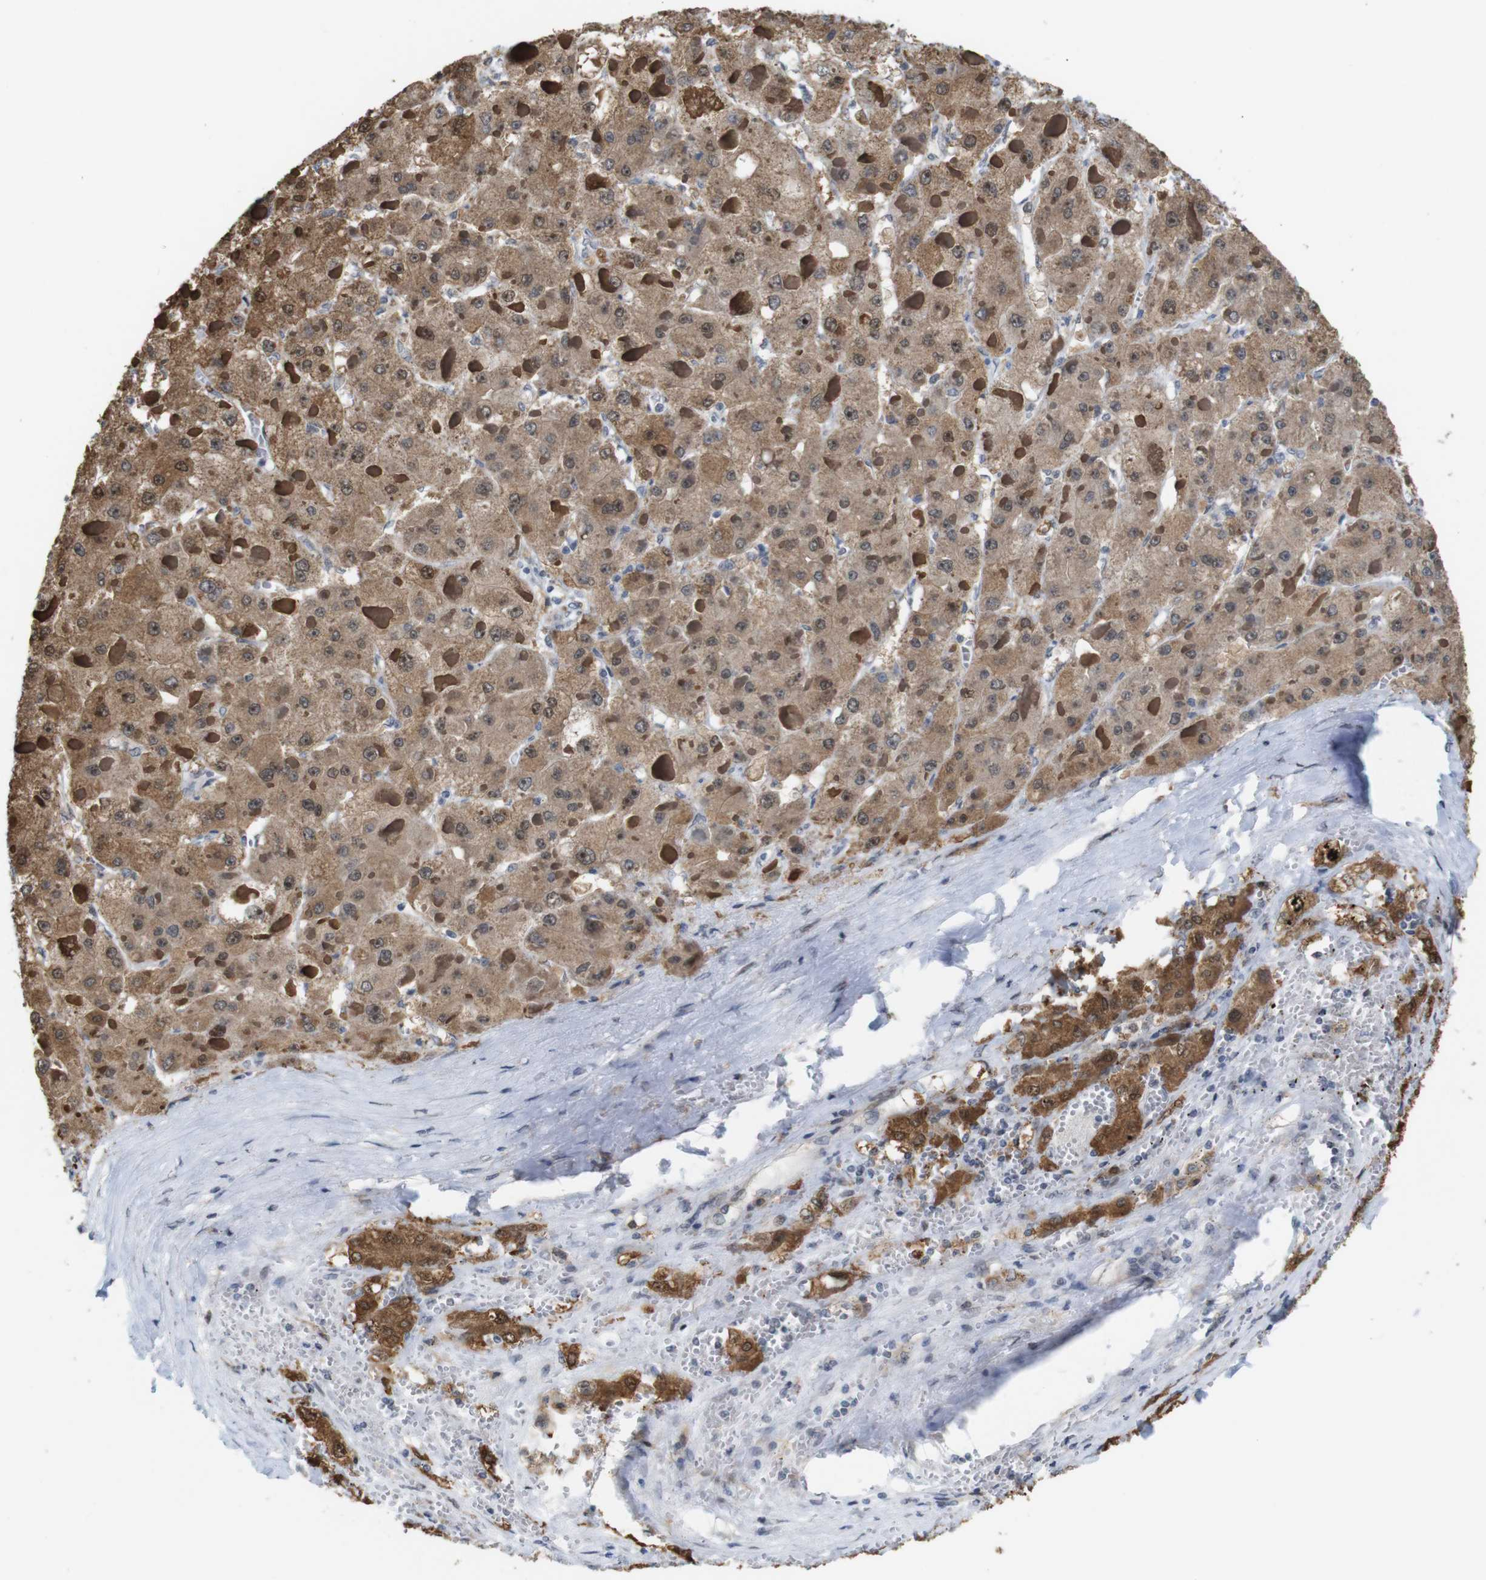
{"staining": {"intensity": "moderate", "quantity": ">75%", "location": "cytoplasmic/membranous,nuclear"}, "tissue": "liver cancer", "cell_type": "Tumor cells", "image_type": "cancer", "snomed": [{"axis": "morphology", "description": "Carcinoma, Hepatocellular, NOS"}, {"axis": "topography", "description": "Liver"}], "caption": "Moderate cytoplasmic/membranous and nuclear positivity is seen in about >75% of tumor cells in hepatocellular carcinoma (liver).", "gene": "PNMA8A", "patient": {"sex": "female", "age": 73}}